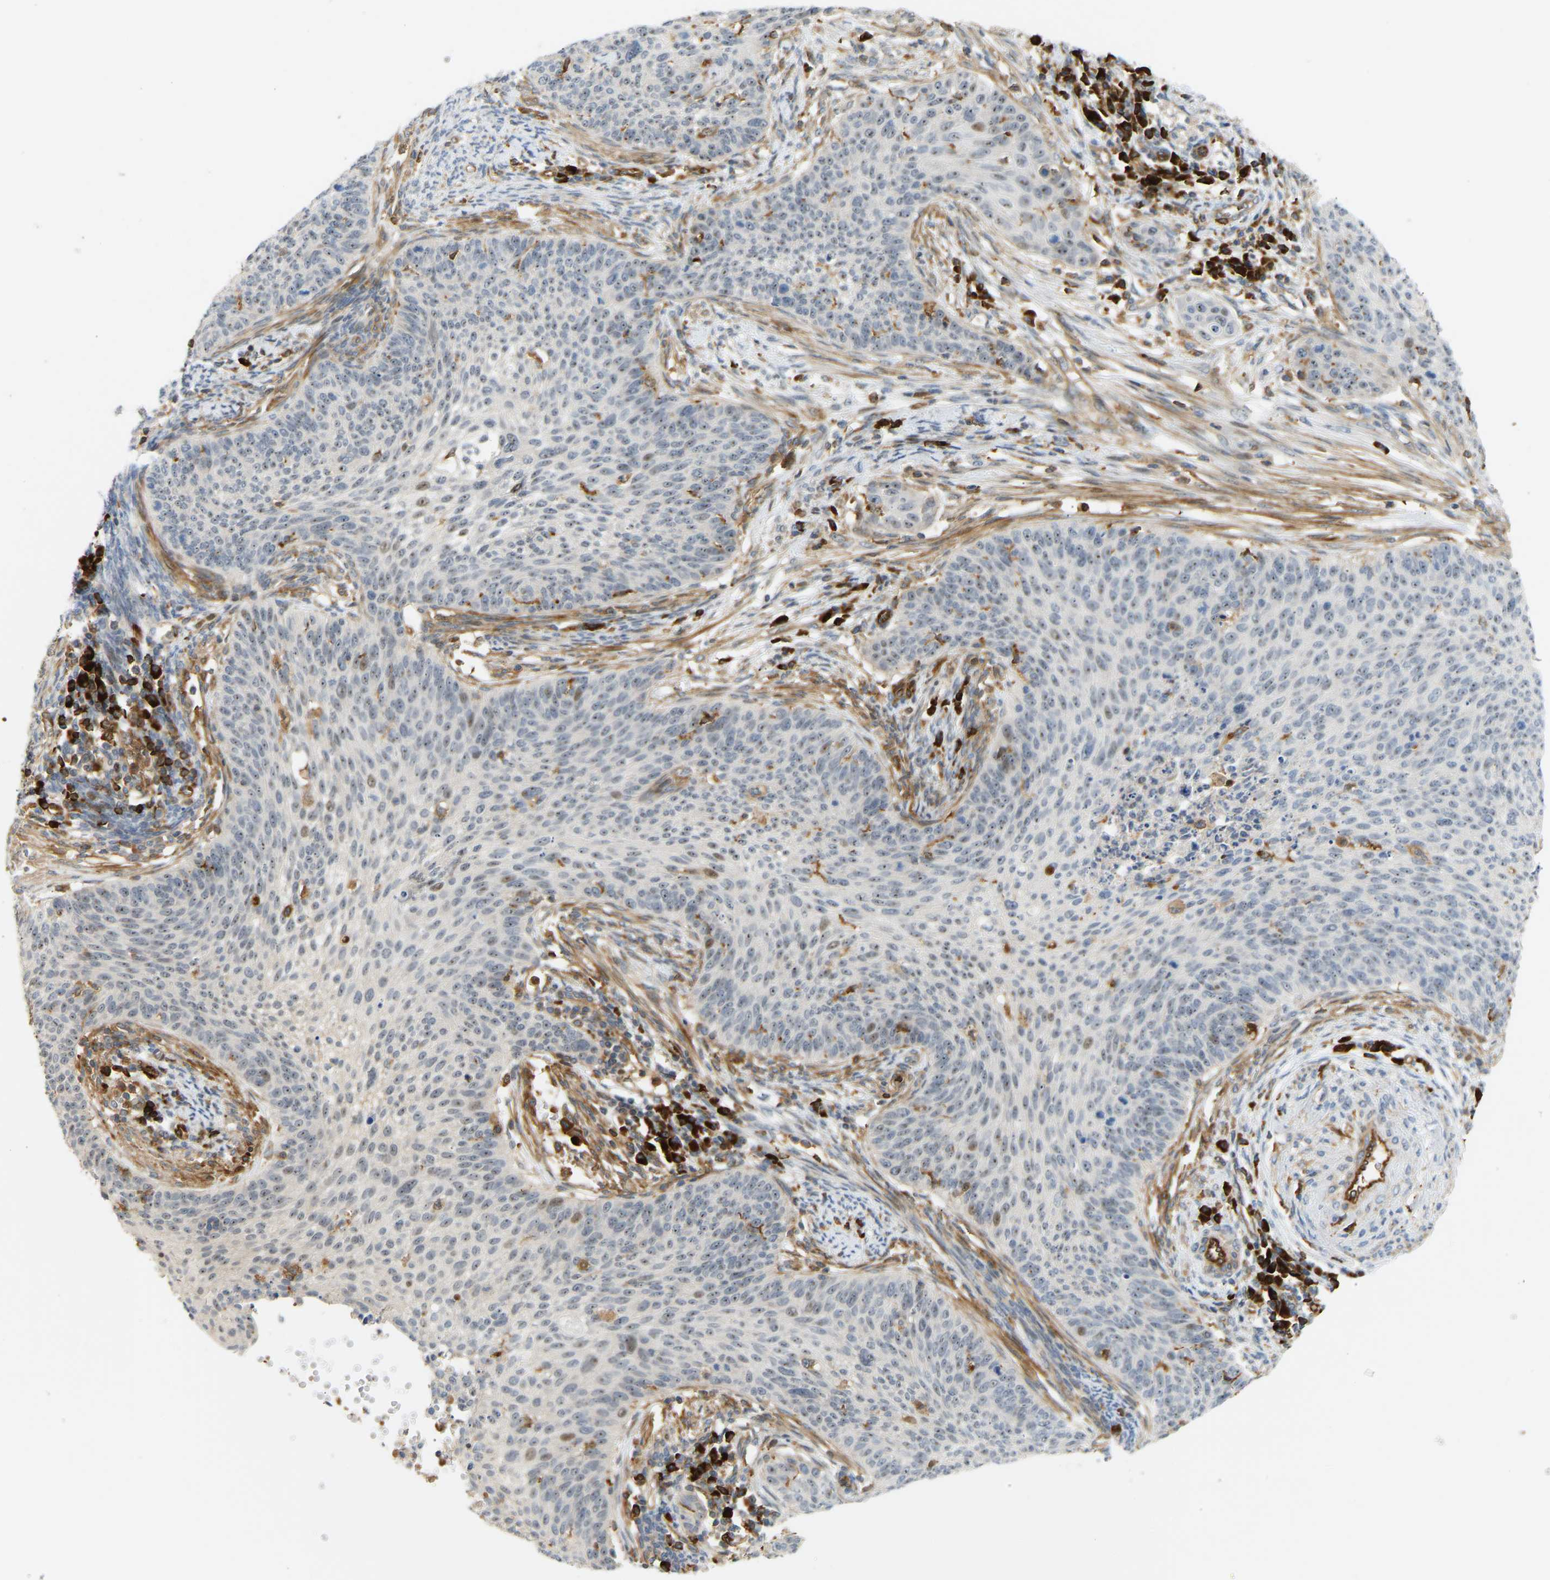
{"staining": {"intensity": "weak", "quantity": "25%-75%", "location": "nuclear"}, "tissue": "cervical cancer", "cell_type": "Tumor cells", "image_type": "cancer", "snomed": [{"axis": "morphology", "description": "Squamous cell carcinoma, NOS"}, {"axis": "topography", "description": "Cervix"}], "caption": "A low amount of weak nuclear positivity is present in about 25%-75% of tumor cells in cervical cancer tissue. (DAB (3,3'-diaminobenzidine) IHC, brown staining for protein, blue staining for nuclei).", "gene": "PLCG2", "patient": {"sex": "female", "age": 70}}